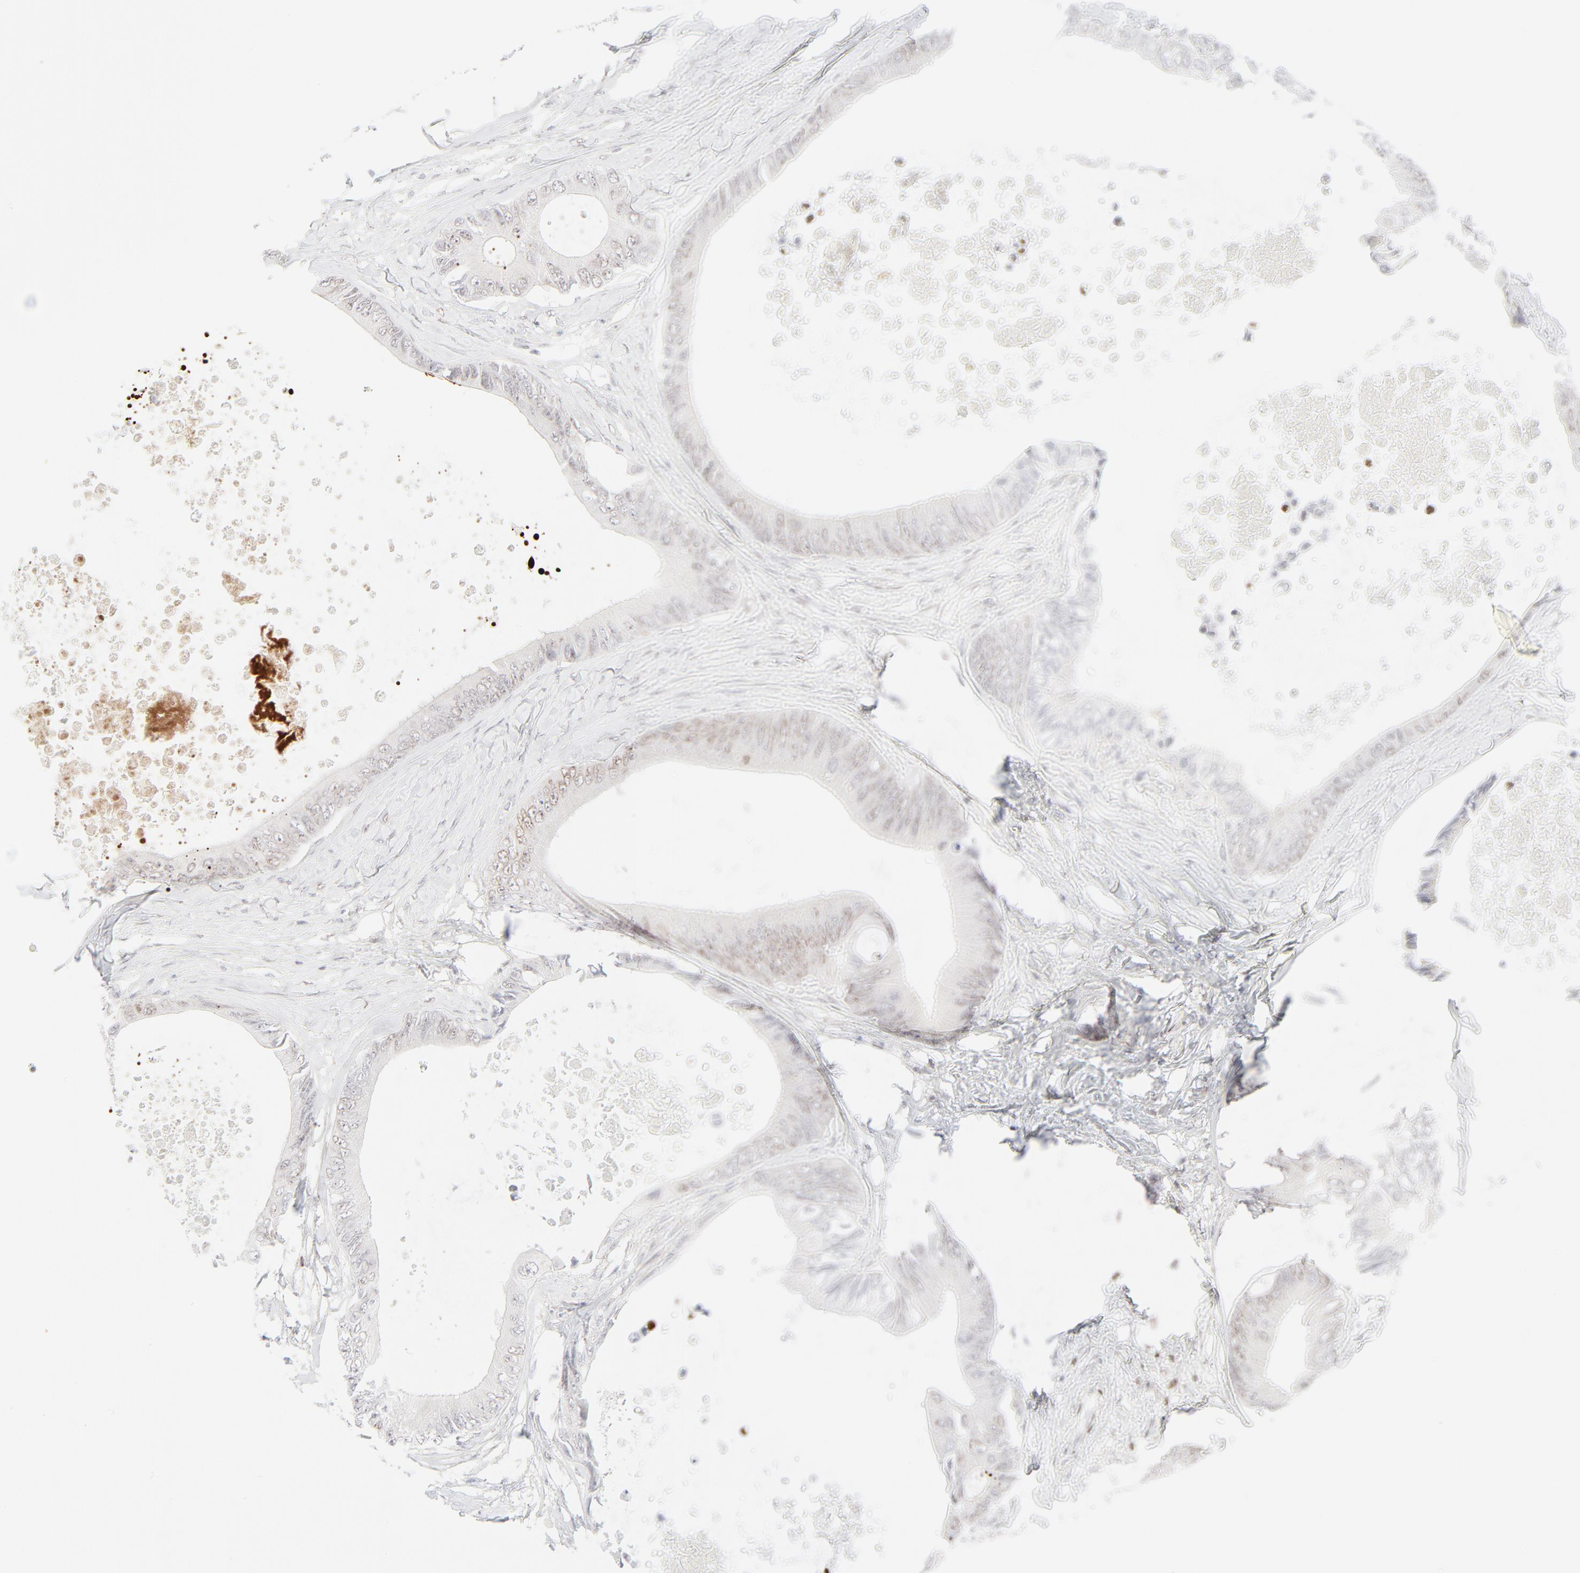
{"staining": {"intensity": "weak", "quantity": "25%-75%", "location": "nuclear"}, "tissue": "colorectal cancer", "cell_type": "Tumor cells", "image_type": "cancer", "snomed": [{"axis": "morphology", "description": "Normal tissue, NOS"}, {"axis": "morphology", "description": "Adenocarcinoma, NOS"}, {"axis": "topography", "description": "Rectum"}, {"axis": "topography", "description": "Peripheral nerve tissue"}], "caption": "DAB immunohistochemical staining of colorectal cancer displays weak nuclear protein positivity in about 25%-75% of tumor cells.", "gene": "PRKCB", "patient": {"sex": "female", "age": 77}}